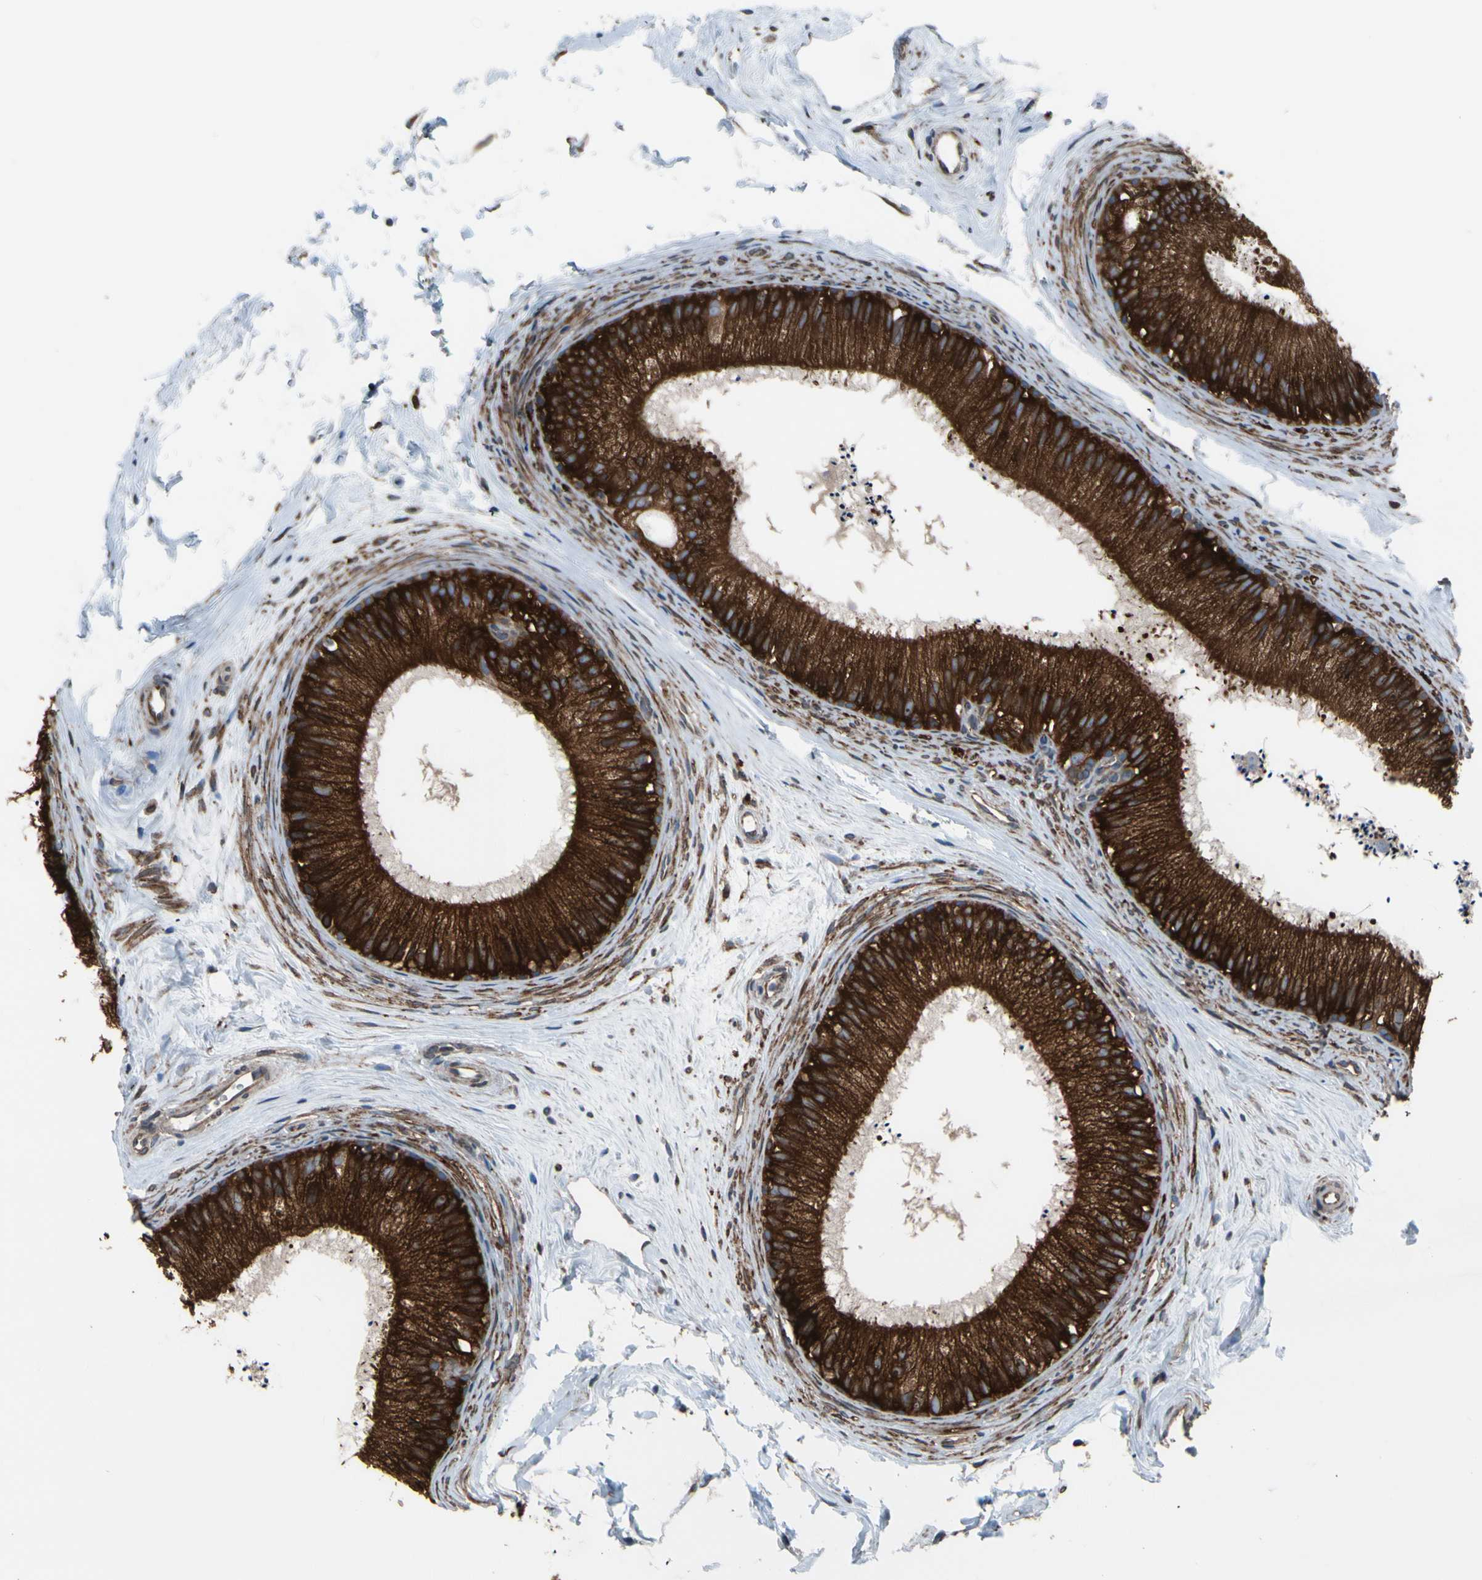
{"staining": {"intensity": "strong", "quantity": ">75%", "location": "cytoplasmic/membranous"}, "tissue": "epididymis", "cell_type": "Glandular cells", "image_type": "normal", "snomed": [{"axis": "morphology", "description": "Normal tissue, NOS"}, {"axis": "topography", "description": "Epididymis"}], "caption": "IHC of unremarkable epididymis displays high levels of strong cytoplasmic/membranous positivity in approximately >75% of glandular cells.", "gene": "CLCC1", "patient": {"sex": "male", "age": 56}}